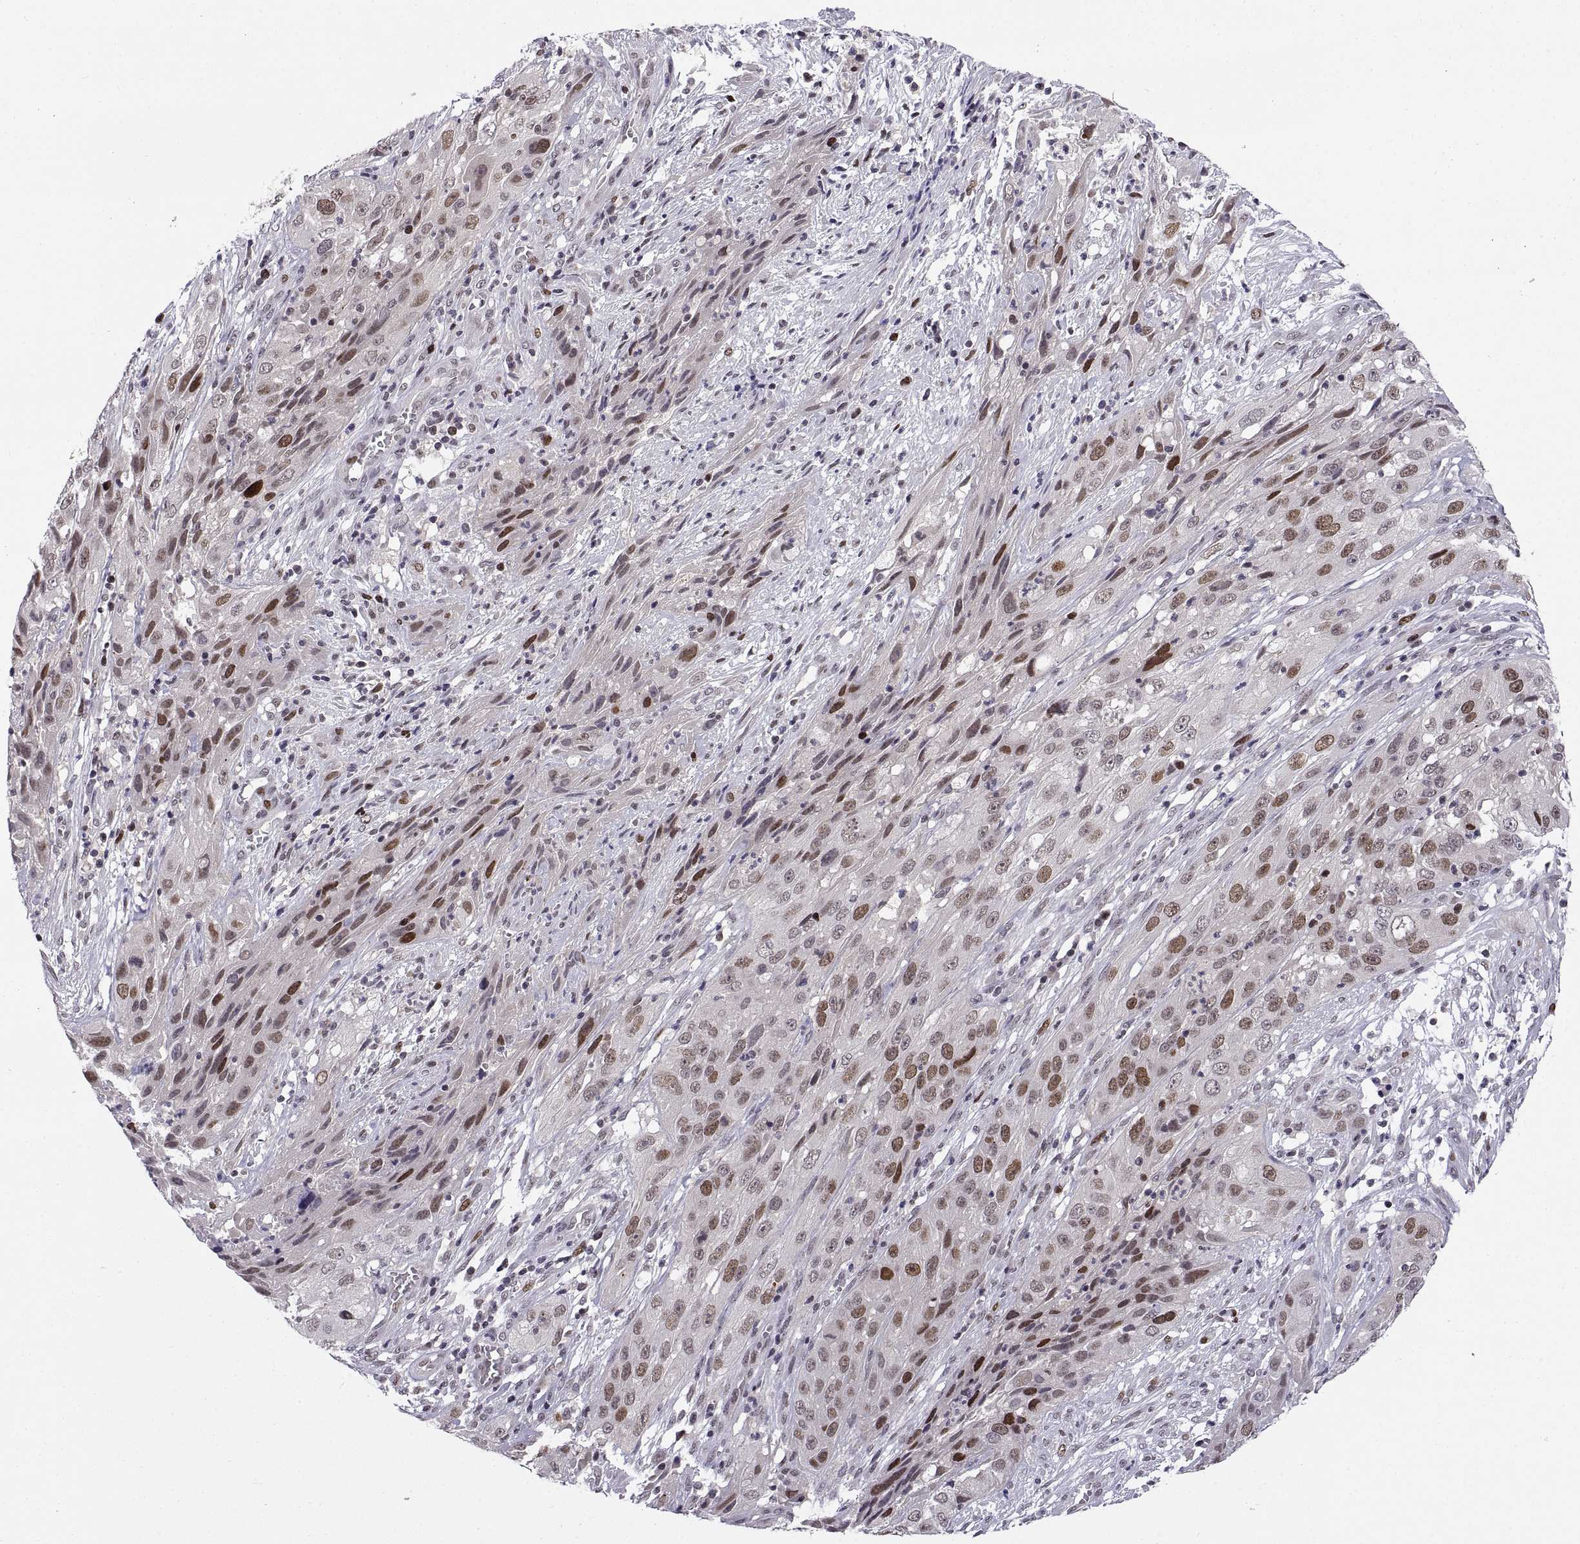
{"staining": {"intensity": "moderate", "quantity": "25%-75%", "location": "nuclear"}, "tissue": "cervical cancer", "cell_type": "Tumor cells", "image_type": "cancer", "snomed": [{"axis": "morphology", "description": "Squamous cell carcinoma, NOS"}, {"axis": "topography", "description": "Cervix"}], "caption": "This photomicrograph demonstrates IHC staining of human cervical cancer (squamous cell carcinoma), with medium moderate nuclear staining in about 25%-75% of tumor cells.", "gene": "CHFR", "patient": {"sex": "female", "age": 32}}